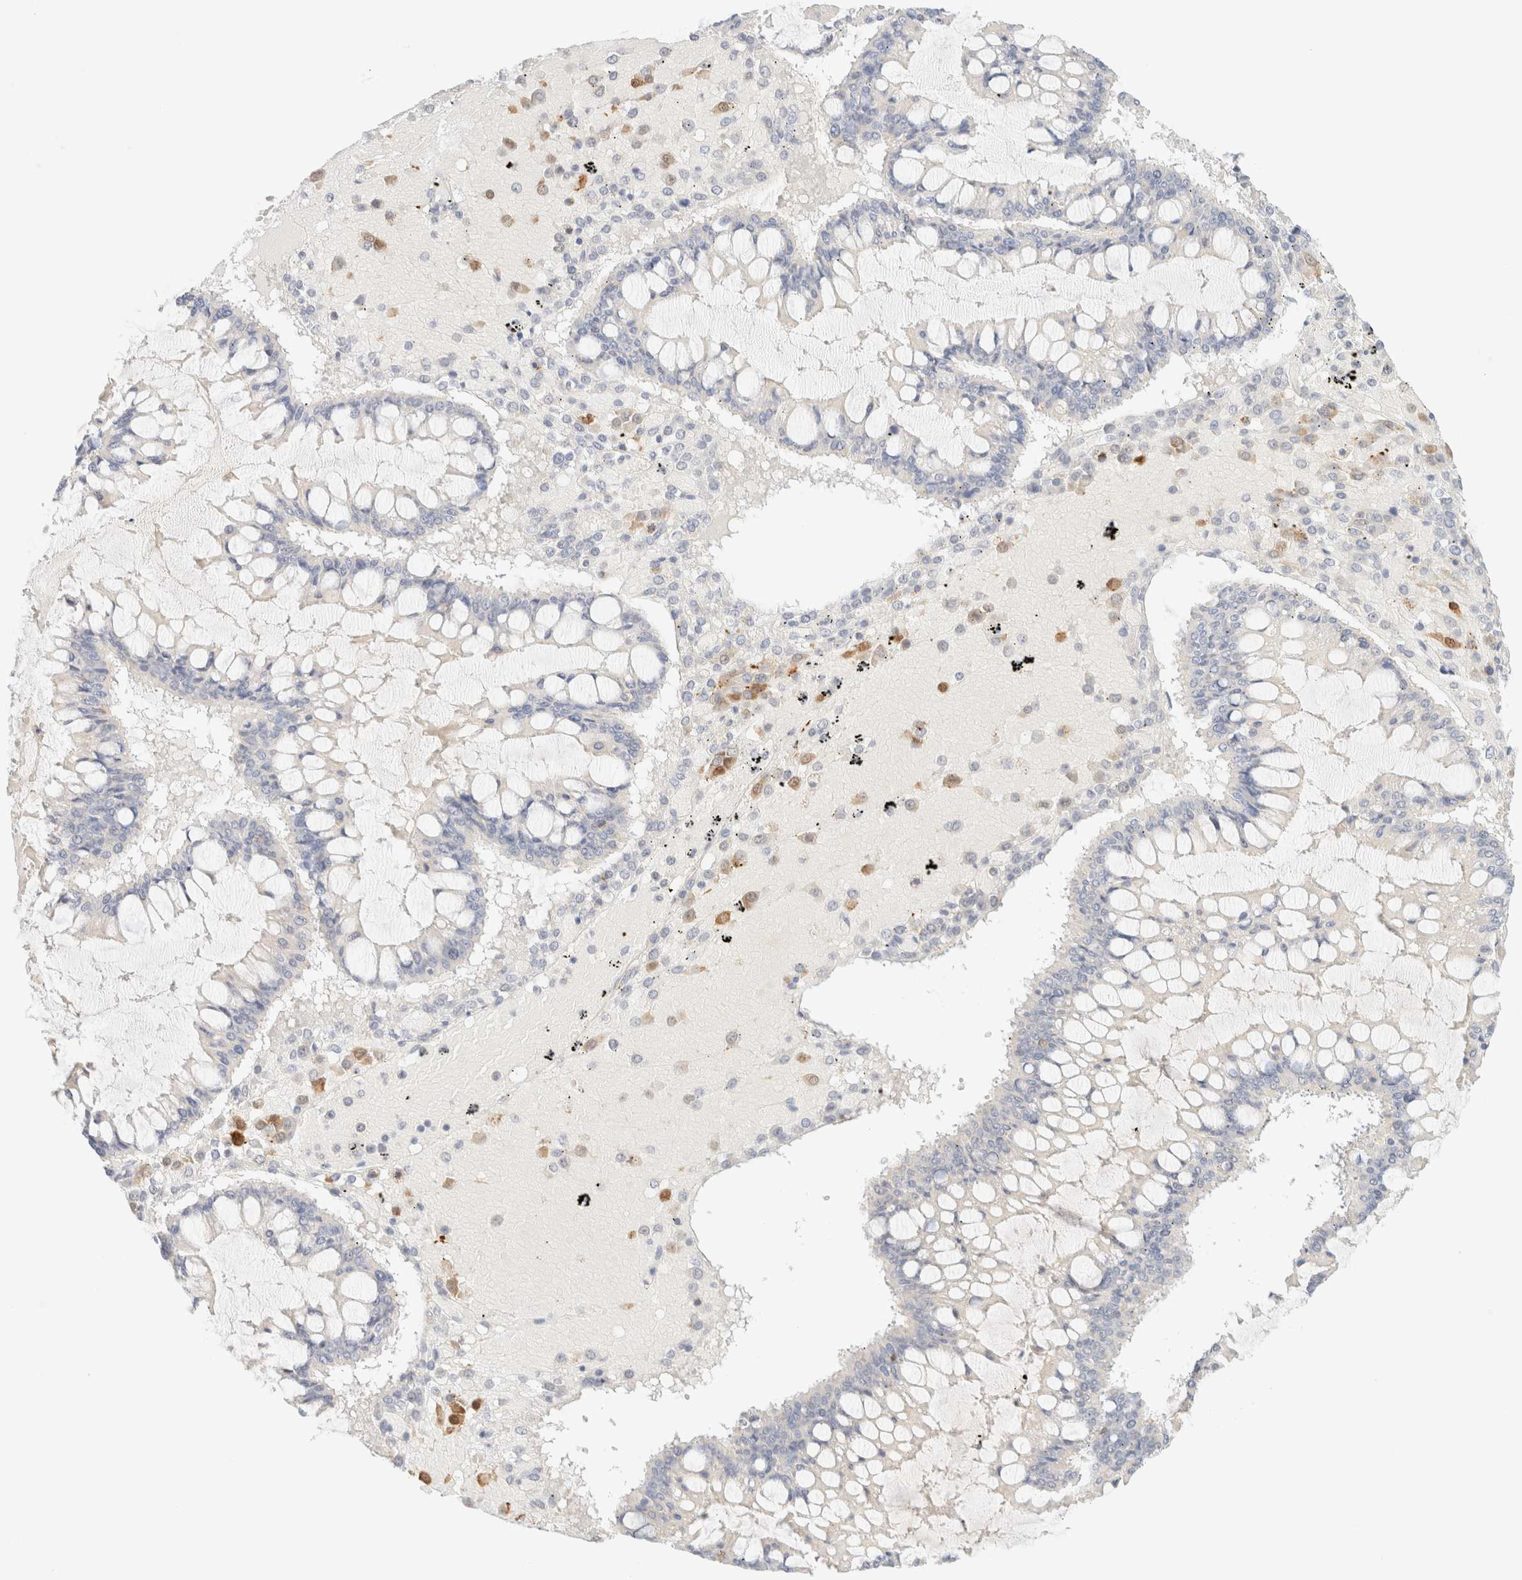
{"staining": {"intensity": "negative", "quantity": "none", "location": "none"}, "tissue": "ovarian cancer", "cell_type": "Tumor cells", "image_type": "cancer", "snomed": [{"axis": "morphology", "description": "Cystadenocarcinoma, mucinous, NOS"}, {"axis": "topography", "description": "Ovary"}], "caption": "Histopathology image shows no protein positivity in tumor cells of mucinous cystadenocarcinoma (ovarian) tissue.", "gene": "SARM1", "patient": {"sex": "female", "age": 73}}